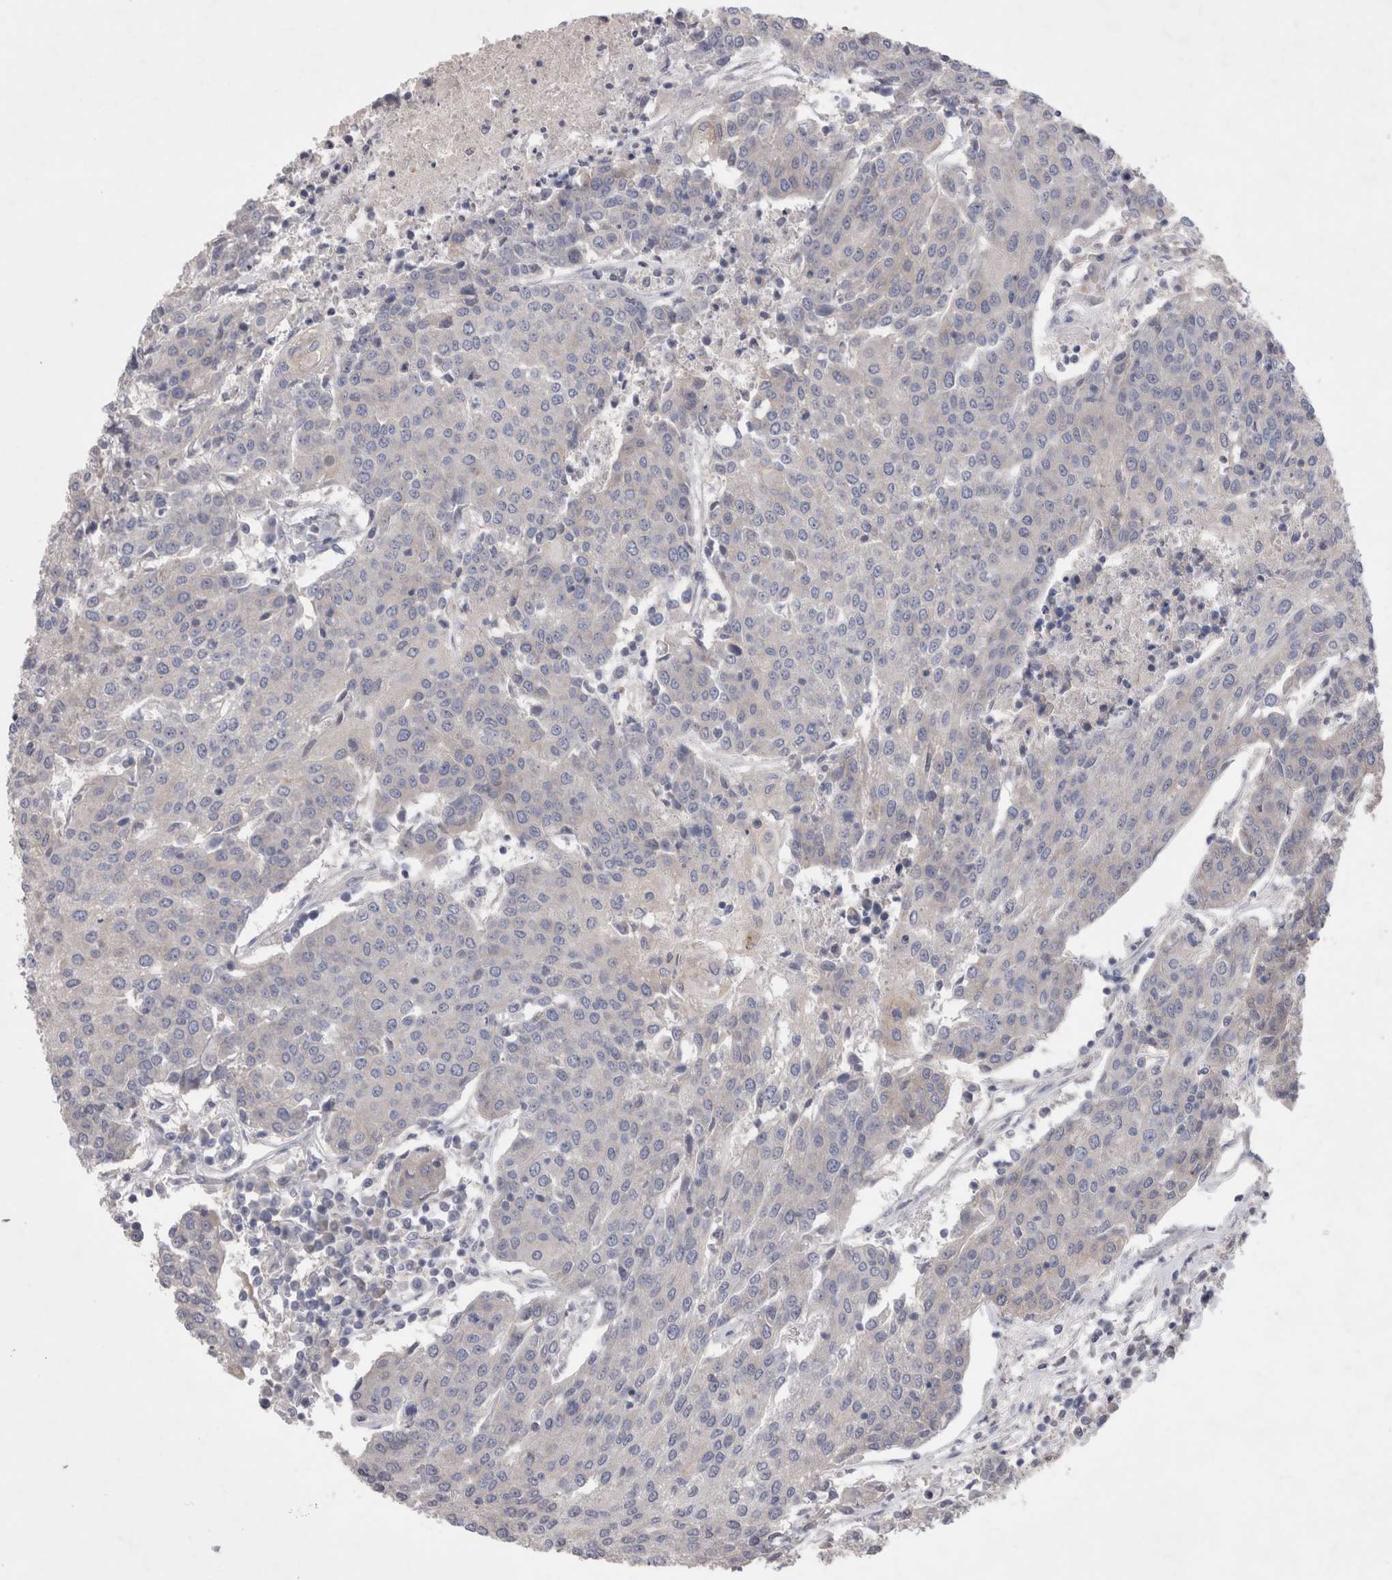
{"staining": {"intensity": "negative", "quantity": "none", "location": "none"}, "tissue": "urothelial cancer", "cell_type": "Tumor cells", "image_type": "cancer", "snomed": [{"axis": "morphology", "description": "Urothelial carcinoma, High grade"}, {"axis": "topography", "description": "Urinary bladder"}], "caption": "High magnification brightfield microscopy of urothelial cancer stained with DAB (brown) and counterstained with hematoxylin (blue): tumor cells show no significant staining.", "gene": "OTOR", "patient": {"sex": "female", "age": 85}}